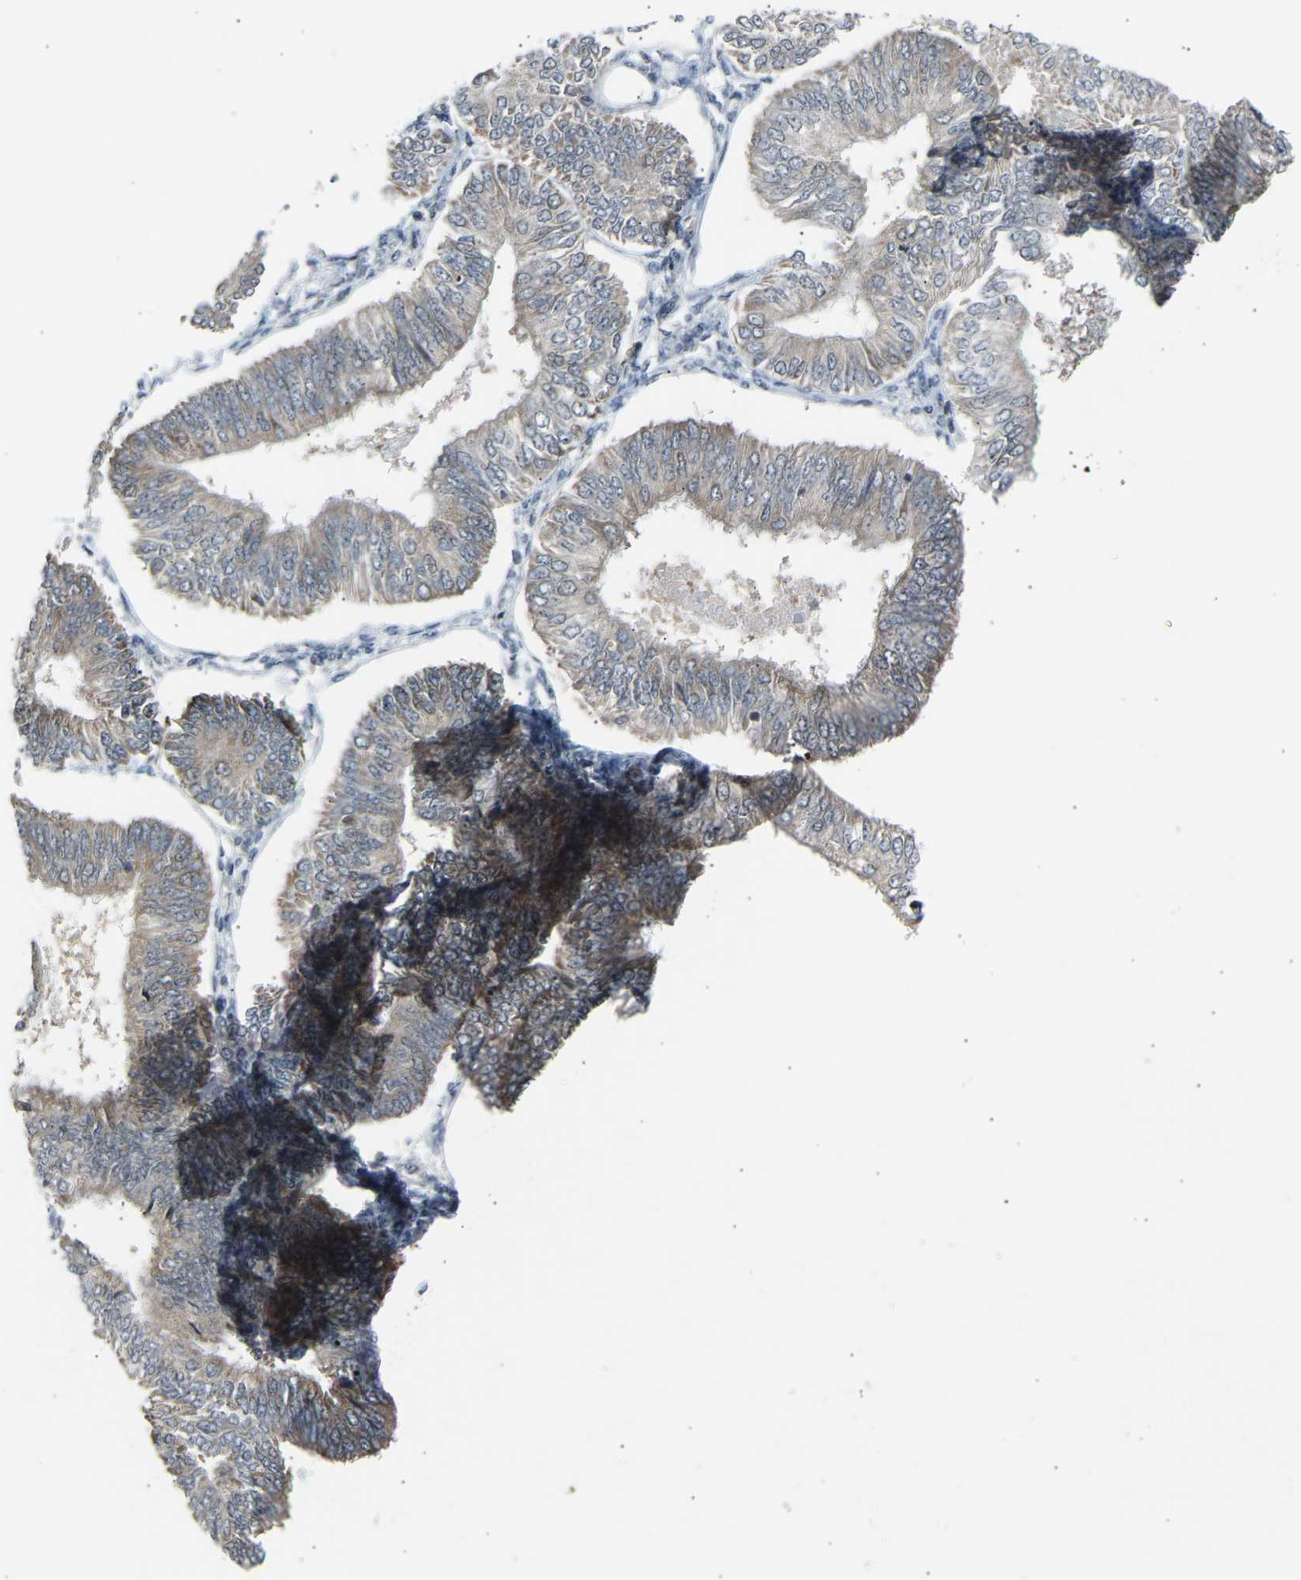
{"staining": {"intensity": "weak", "quantity": "<25%", "location": "cytoplasmic/membranous"}, "tissue": "endometrial cancer", "cell_type": "Tumor cells", "image_type": "cancer", "snomed": [{"axis": "morphology", "description": "Adenocarcinoma, NOS"}, {"axis": "topography", "description": "Endometrium"}], "caption": "Micrograph shows no significant protein positivity in tumor cells of endometrial cancer.", "gene": "SLIRP", "patient": {"sex": "female", "age": 58}}